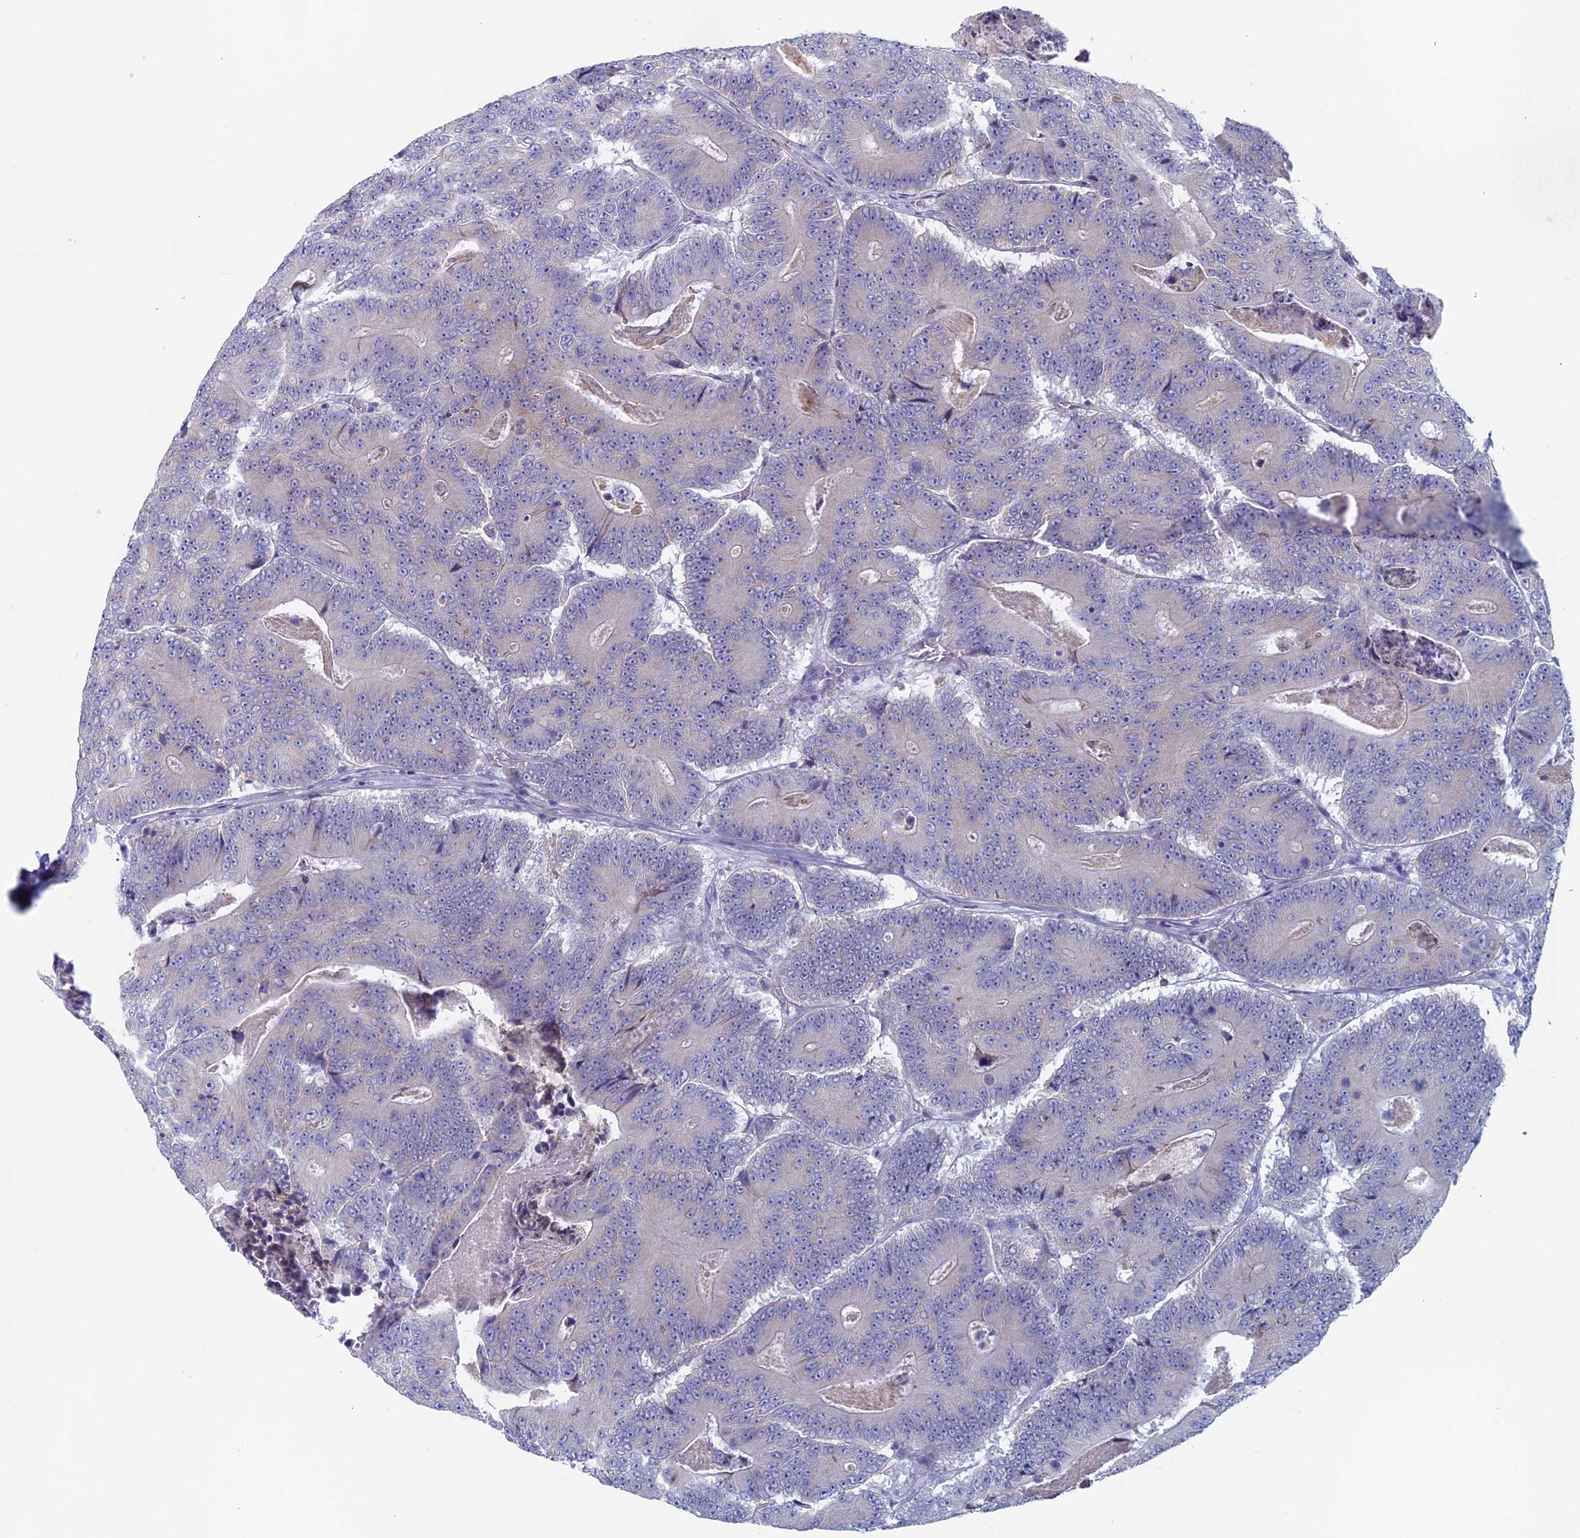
{"staining": {"intensity": "negative", "quantity": "none", "location": "none"}, "tissue": "colorectal cancer", "cell_type": "Tumor cells", "image_type": "cancer", "snomed": [{"axis": "morphology", "description": "Adenocarcinoma, NOS"}, {"axis": "topography", "description": "Colon"}], "caption": "Immunohistochemical staining of human adenocarcinoma (colorectal) reveals no significant expression in tumor cells.", "gene": "MAGEB6", "patient": {"sex": "male", "age": 83}}